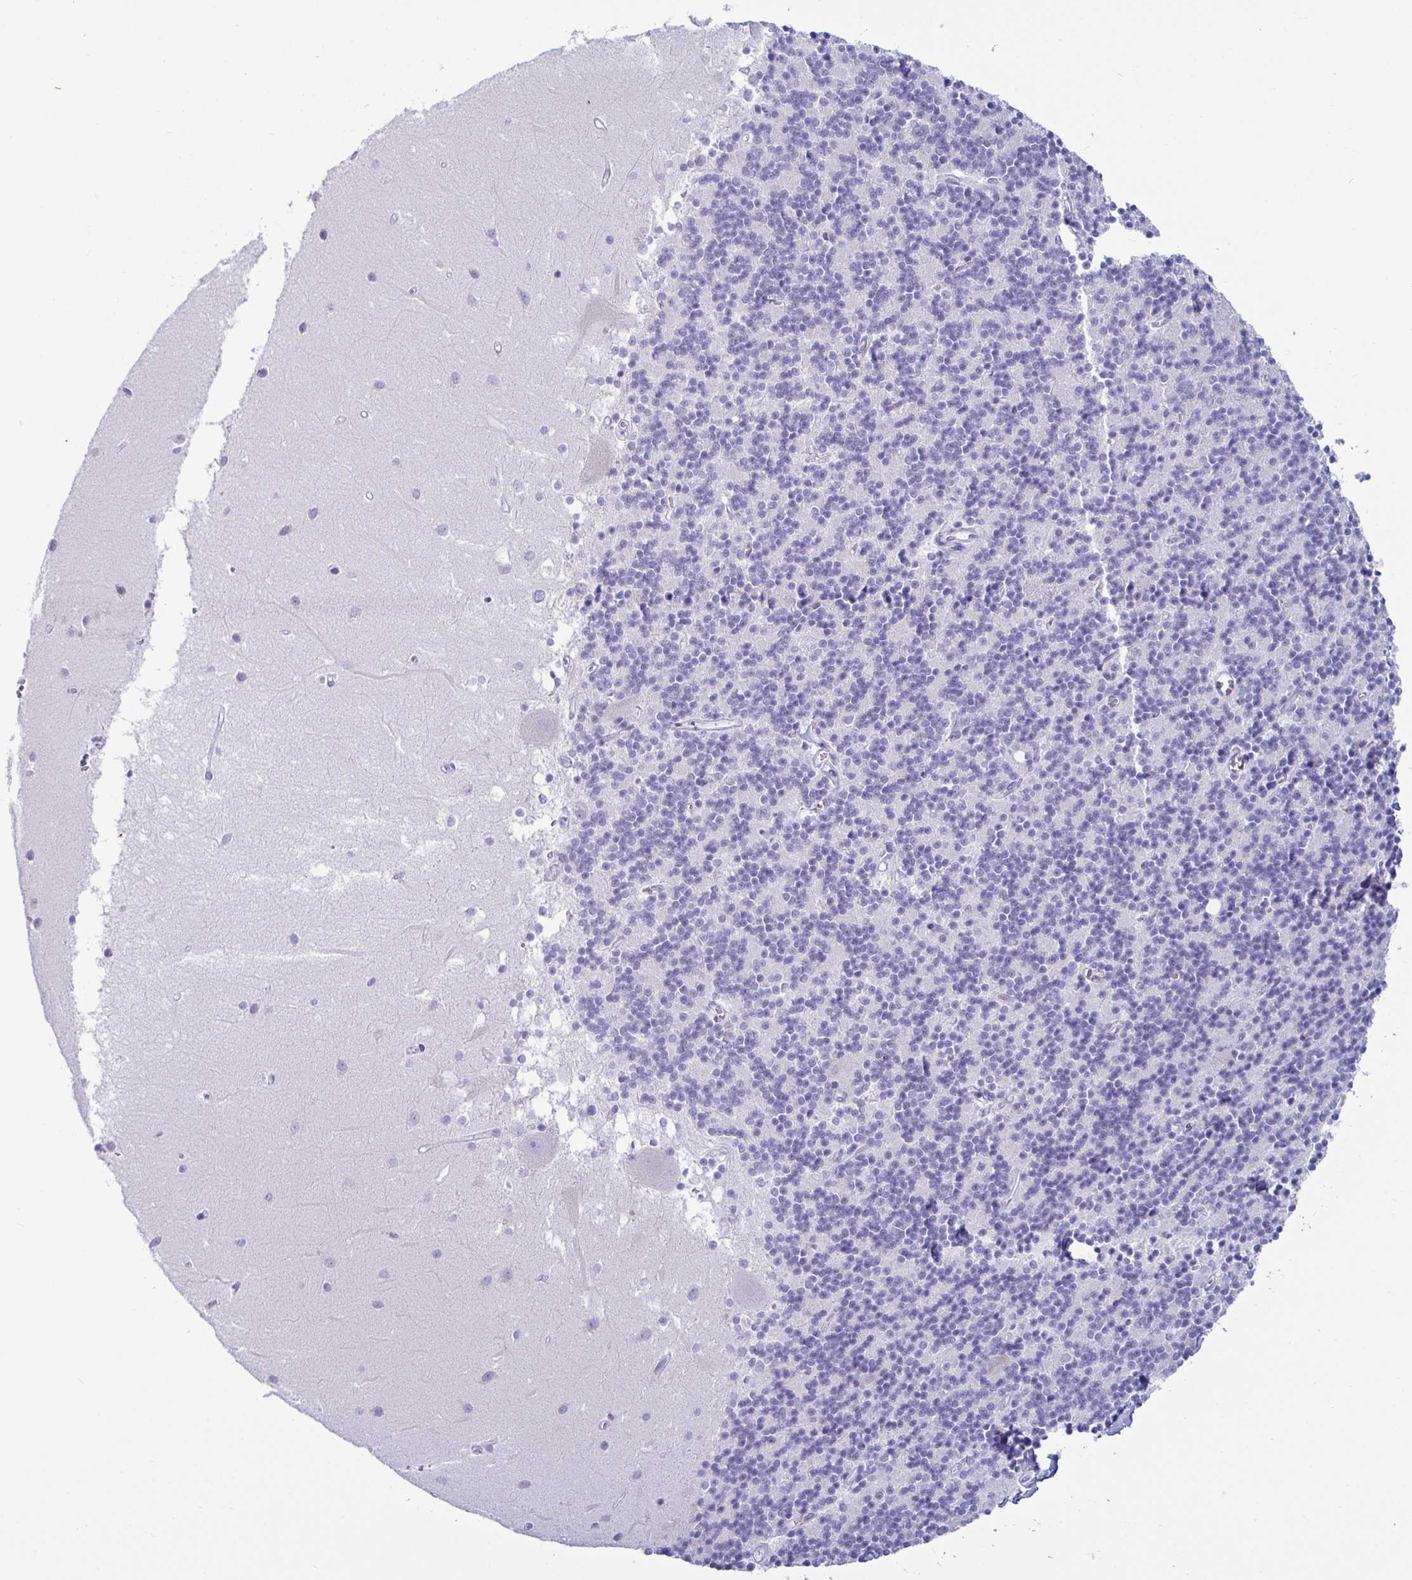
{"staining": {"intensity": "negative", "quantity": "none", "location": "none"}, "tissue": "cerebellum", "cell_type": "Cells in granular layer", "image_type": "normal", "snomed": [{"axis": "morphology", "description": "Normal tissue, NOS"}, {"axis": "topography", "description": "Cerebellum"}], "caption": "The photomicrograph shows no significant staining in cells in granular layer of cerebellum. (DAB immunohistochemistry with hematoxylin counter stain).", "gene": "TFPI2", "patient": {"sex": "male", "age": 54}}